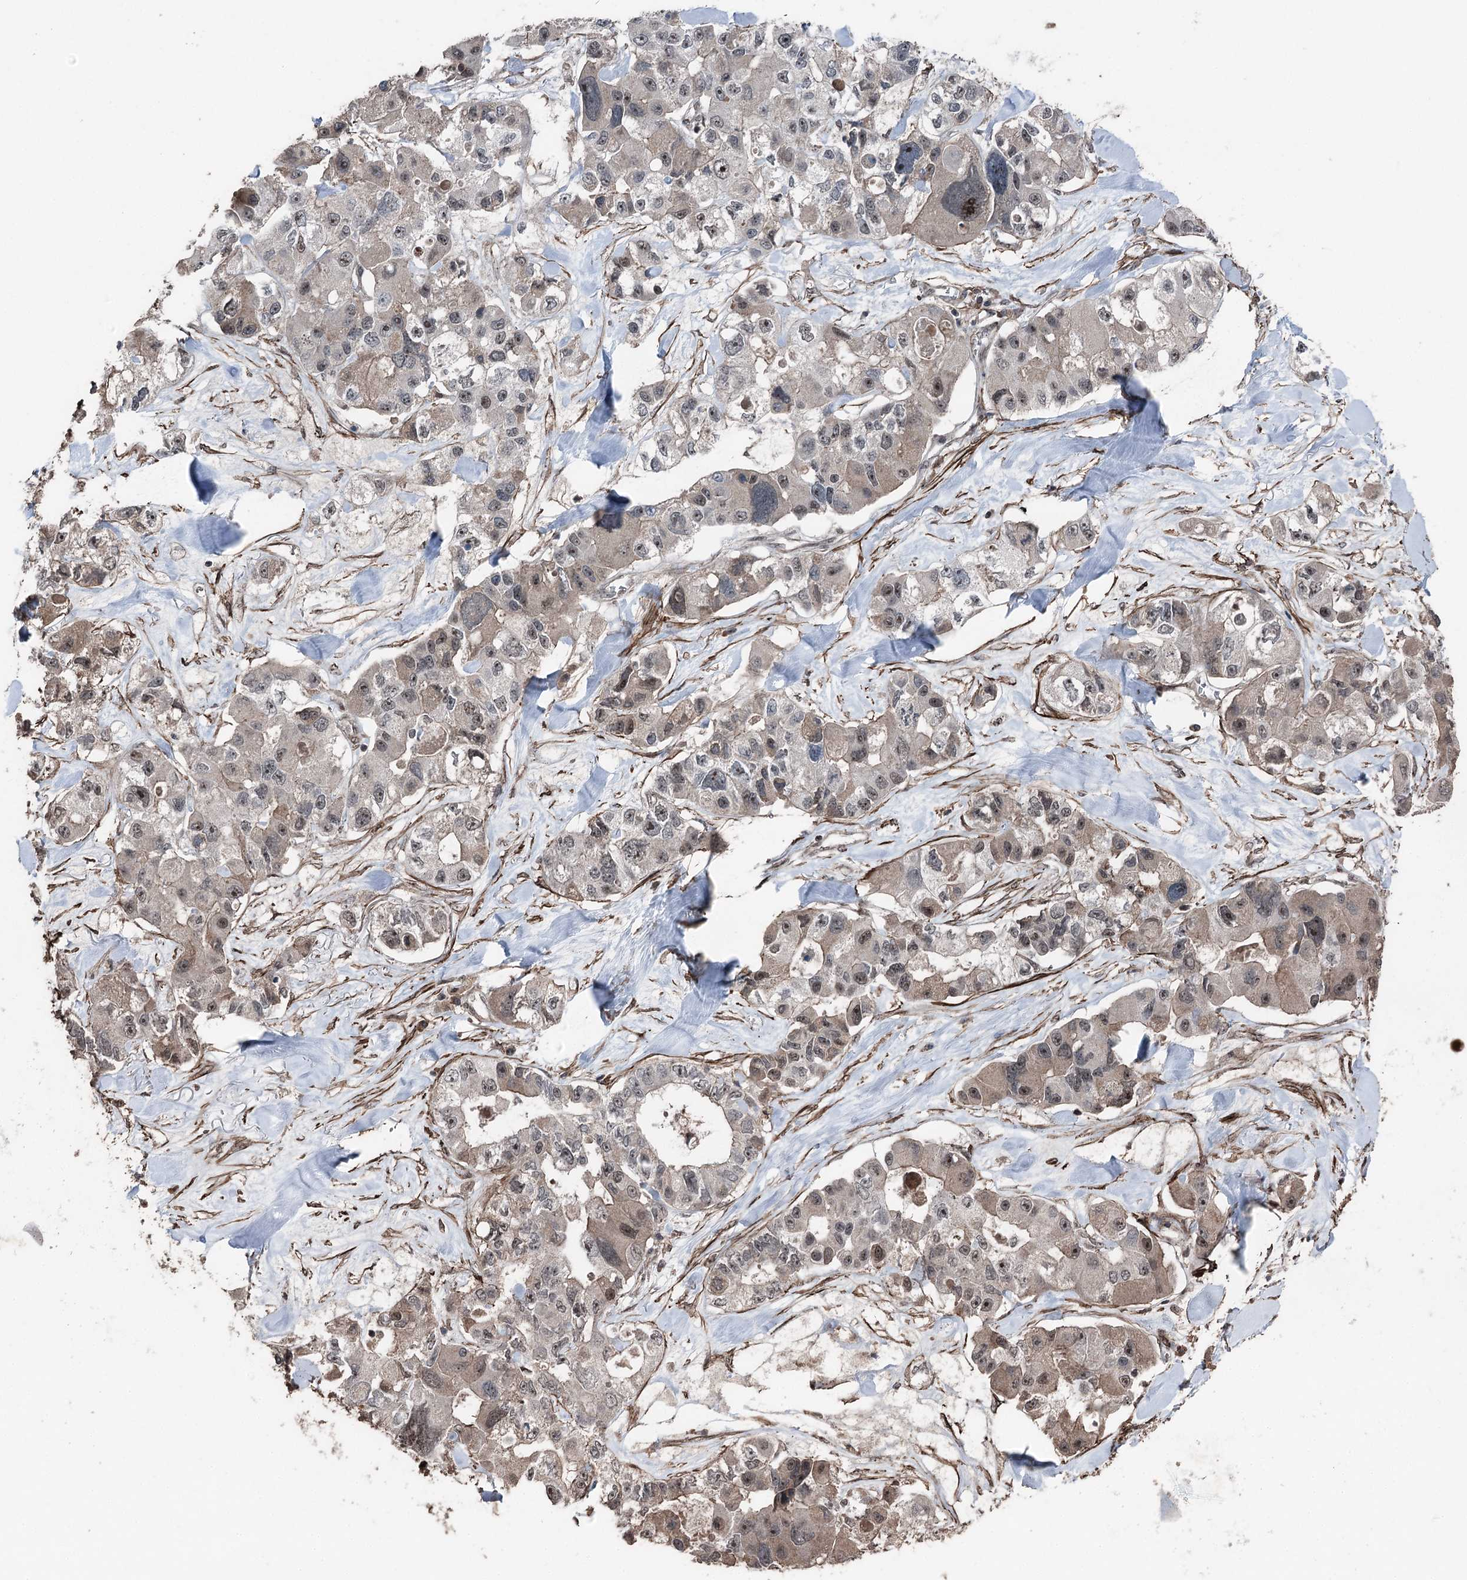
{"staining": {"intensity": "moderate", "quantity": "<25%", "location": "nuclear"}, "tissue": "lung cancer", "cell_type": "Tumor cells", "image_type": "cancer", "snomed": [{"axis": "morphology", "description": "Adenocarcinoma, NOS"}, {"axis": "topography", "description": "Lung"}], "caption": "A high-resolution image shows IHC staining of lung adenocarcinoma, which demonstrates moderate nuclear expression in approximately <25% of tumor cells.", "gene": "CCDC82", "patient": {"sex": "female", "age": 54}}